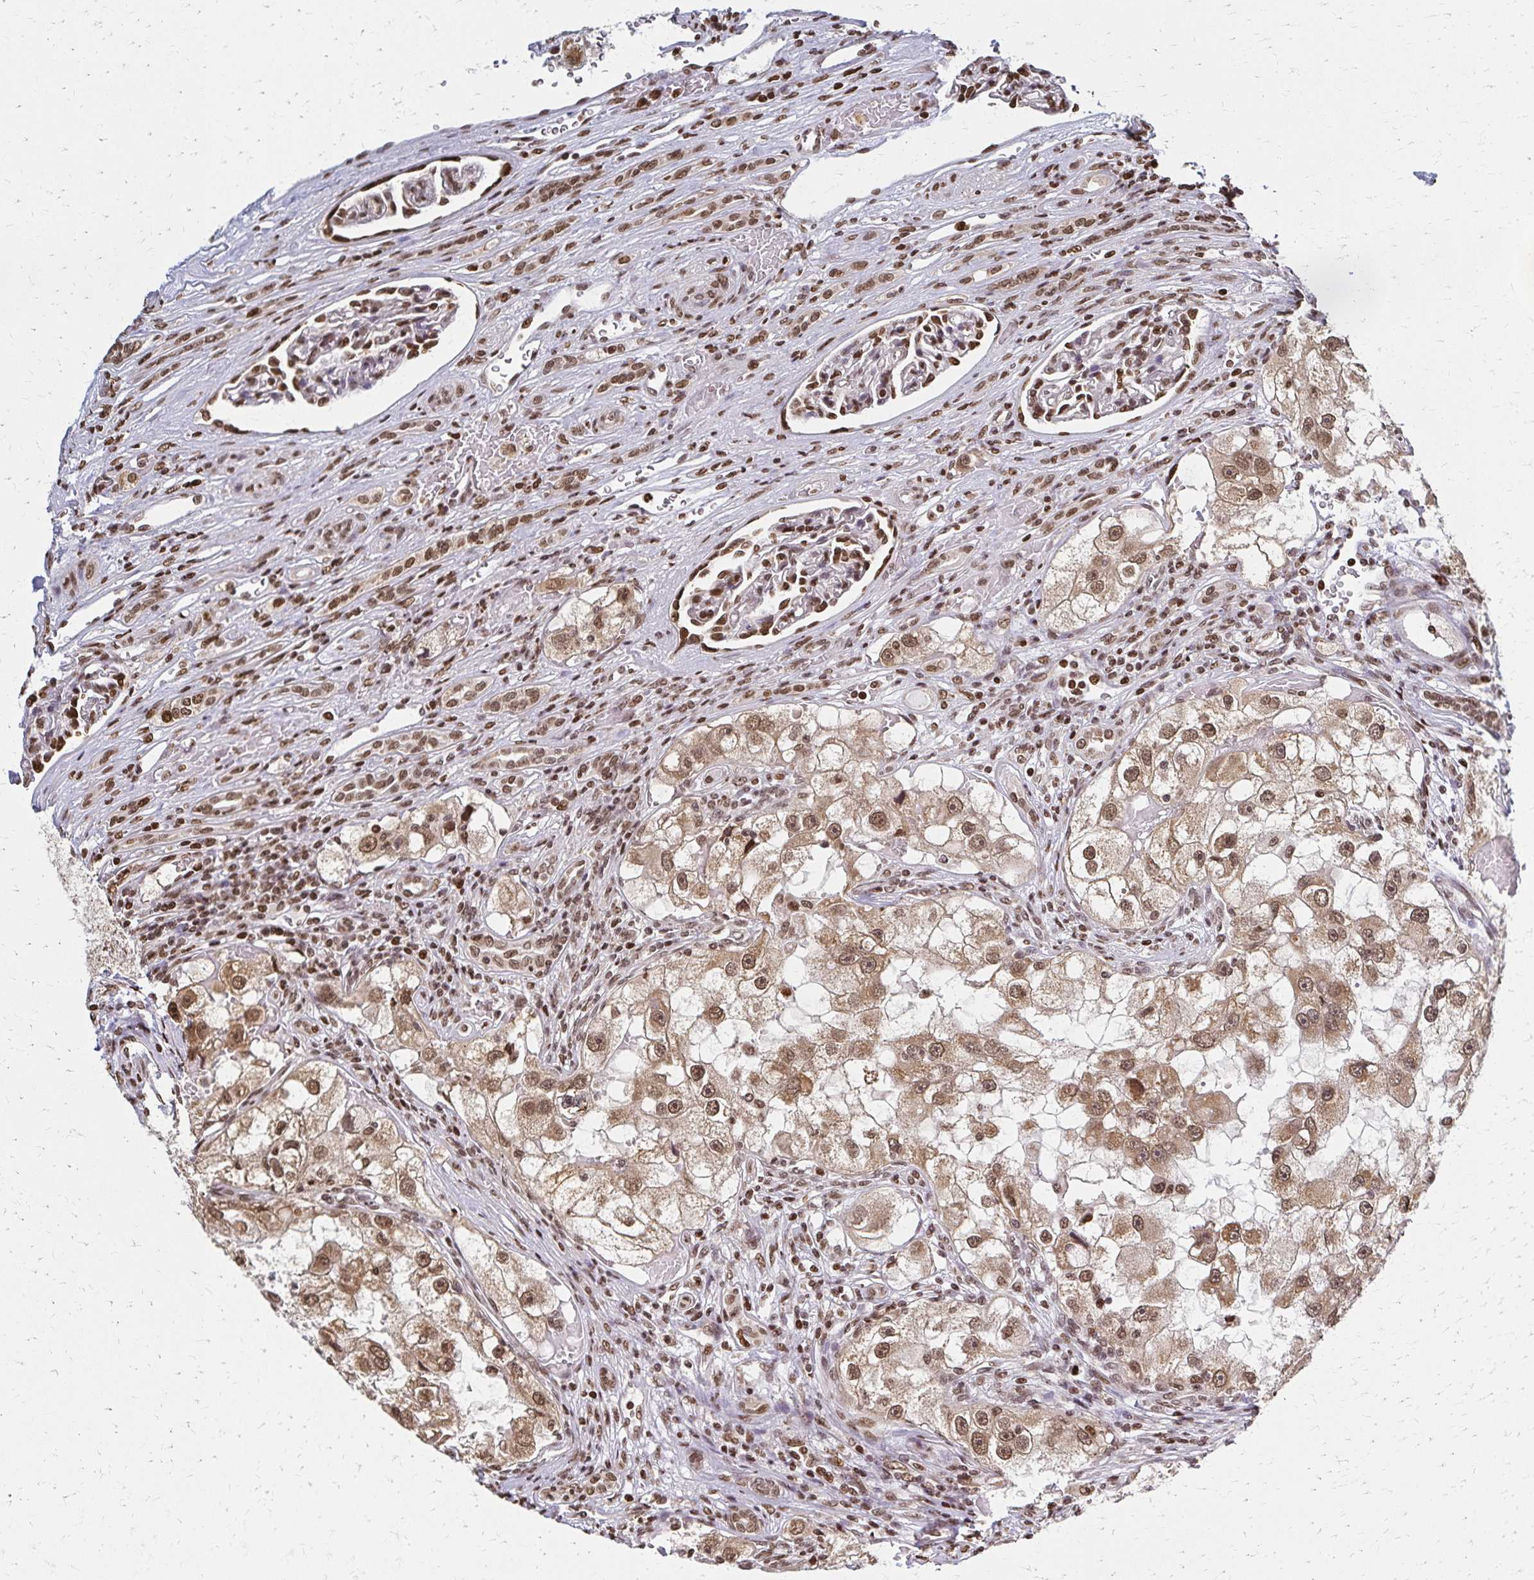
{"staining": {"intensity": "moderate", "quantity": ">75%", "location": "cytoplasmic/membranous,nuclear"}, "tissue": "renal cancer", "cell_type": "Tumor cells", "image_type": "cancer", "snomed": [{"axis": "morphology", "description": "Adenocarcinoma, NOS"}, {"axis": "topography", "description": "Kidney"}], "caption": "An immunohistochemistry (IHC) image of neoplastic tissue is shown. Protein staining in brown shows moderate cytoplasmic/membranous and nuclear positivity in renal cancer (adenocarcinoma) within tumor cells.", "gene": "HOXA9", "patient": {"sex": "male", "age": 63}}